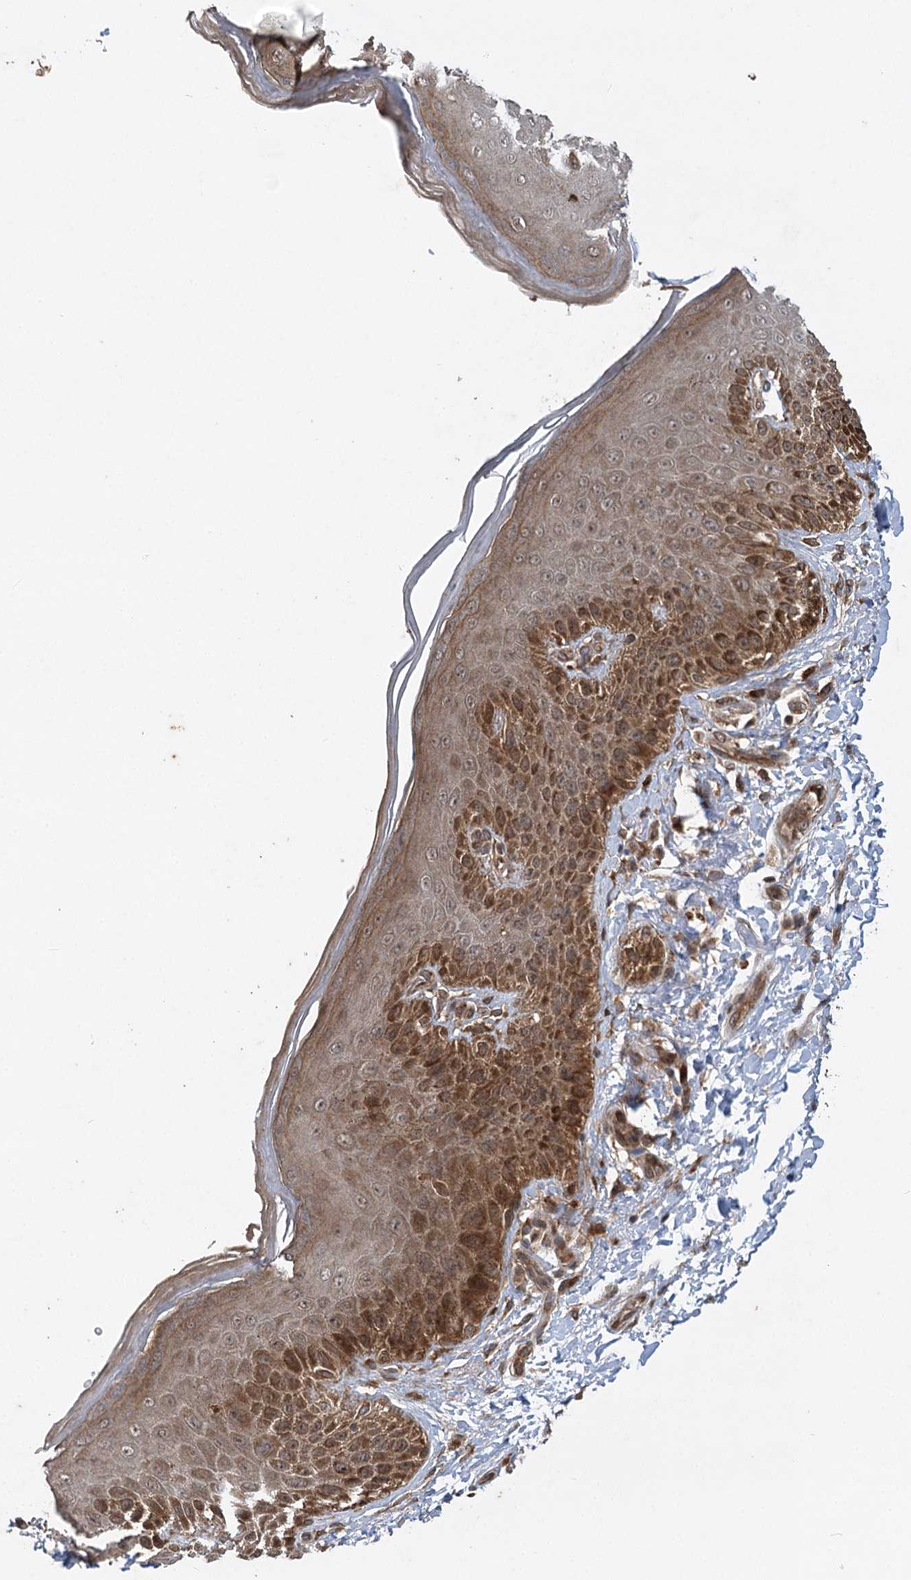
{"staining": {"intensity": "moderate", "quantity": ">75%", "location": "cytoplasmic/membranous"}, "tissue": "skin", "cell_type": "Epidermal cells", "image_type": "normal", "snomed": [{"axis": "morphology", "description": "Normal tissue, NOS"}, {"axis": "topography", "description": "Anal"}], "caption": "Immunohistochemical staining of normal skin demonstrates >75% levels of moderate cytoplasmic/membranous protein positivity in approximately >75% of epidermal cells.", "gene": "INSIG2", "patient": {"sex": "male", "age": 44}}